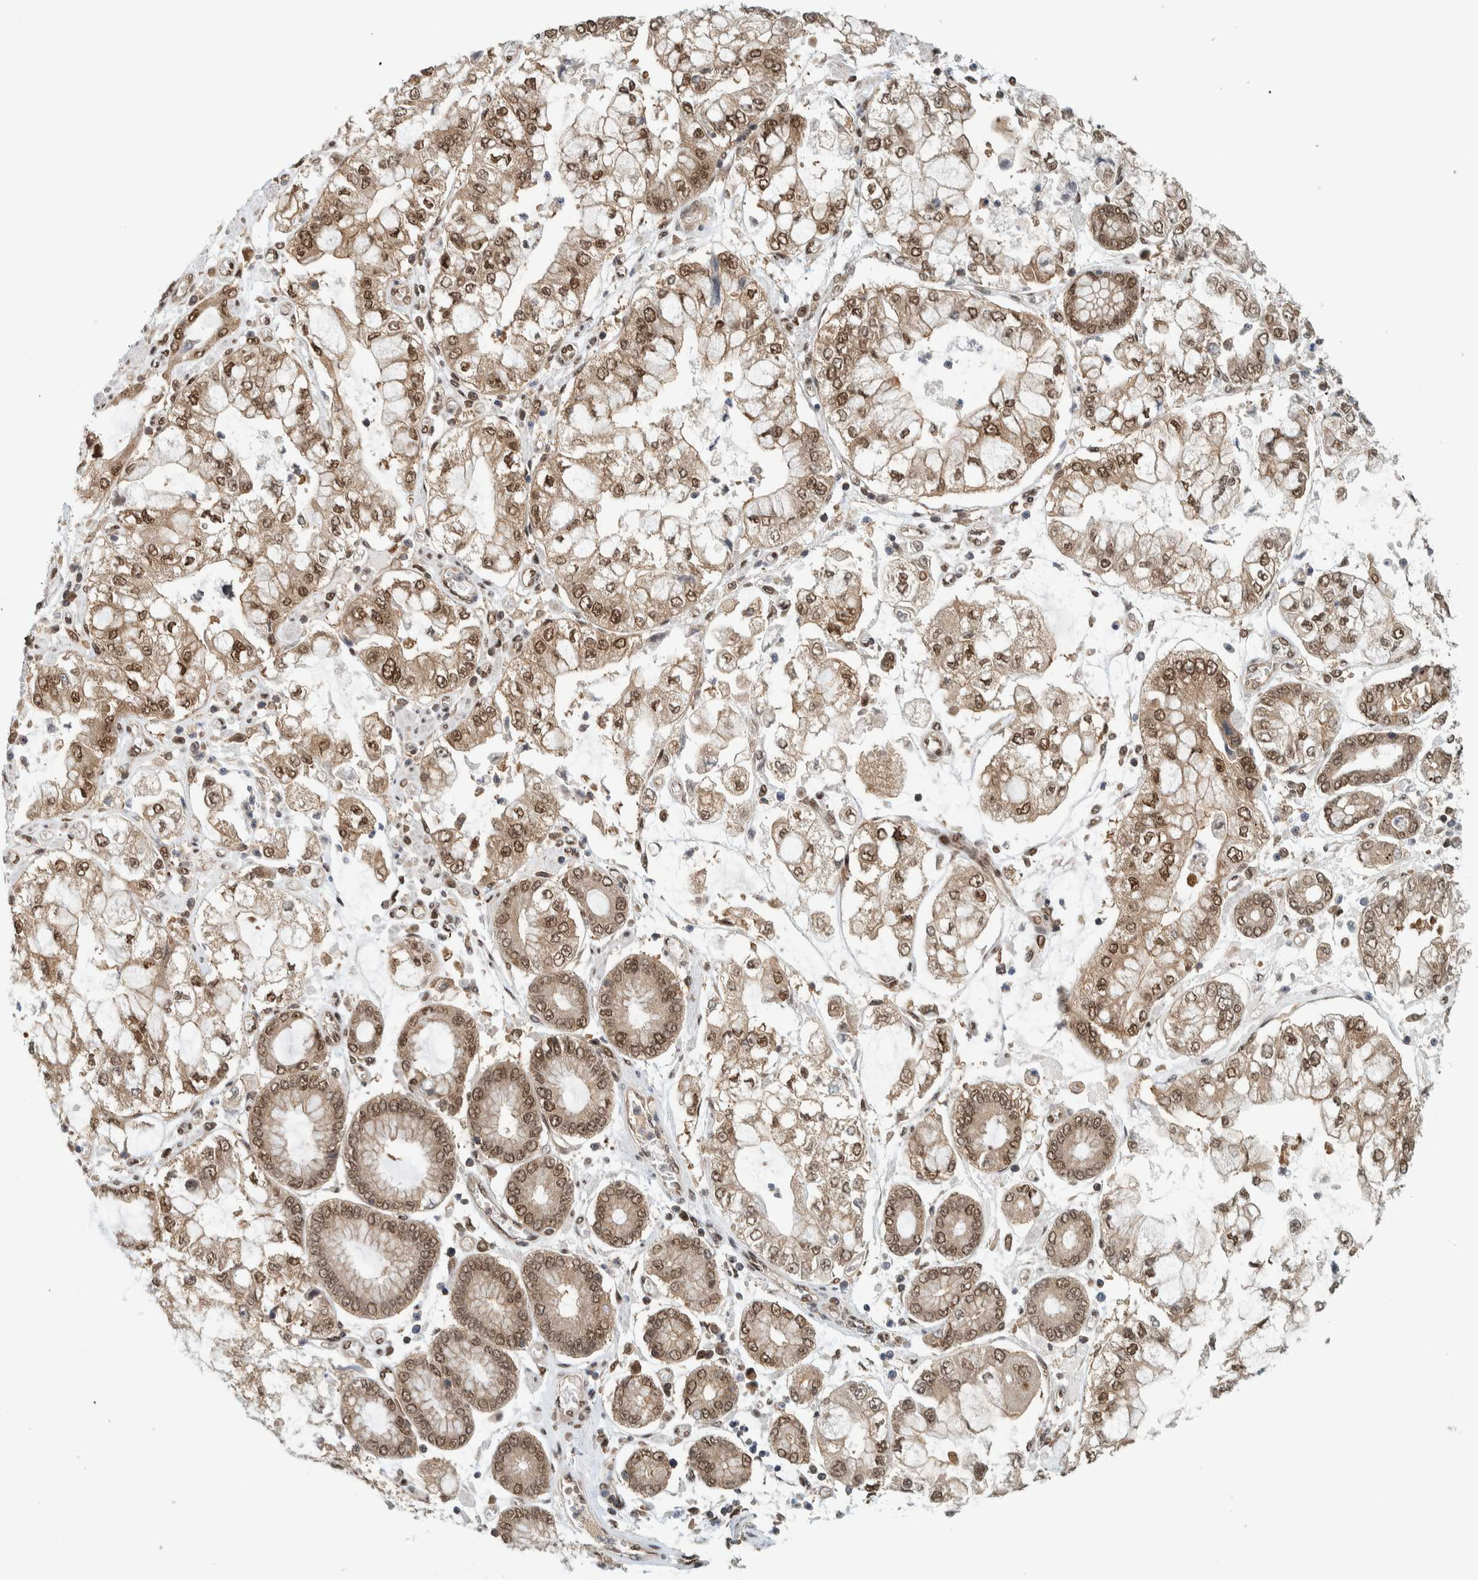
{"staining": {"intensity": "moderate", "quantity": ">75%", "location": "nuclear"}, "tissue": "stomach cancer", "cell_type": "Tumor cells", "image_type": "cancer", "snomed": [{"axis": "morphology", "description": "Adenocarcinoma, NOS"}, {"axis": "topography", "description": "Stomach"}], "caption": "Immunohistochemistry (DAB (3,3'-diaminobenzidine)) staining of adenocarcinoma (stomach) demonstrates moderate nuclear protein positivity in approximately >75% of tumor cells. The staining is performed using DAB (3,3'-diaminobenzidine) brown chromogen to label protein expression. The nuclei are counter-stained blue using hematoxylin.", "gene": "COPS3", "patient": {"sex": "male", "age": 76}}